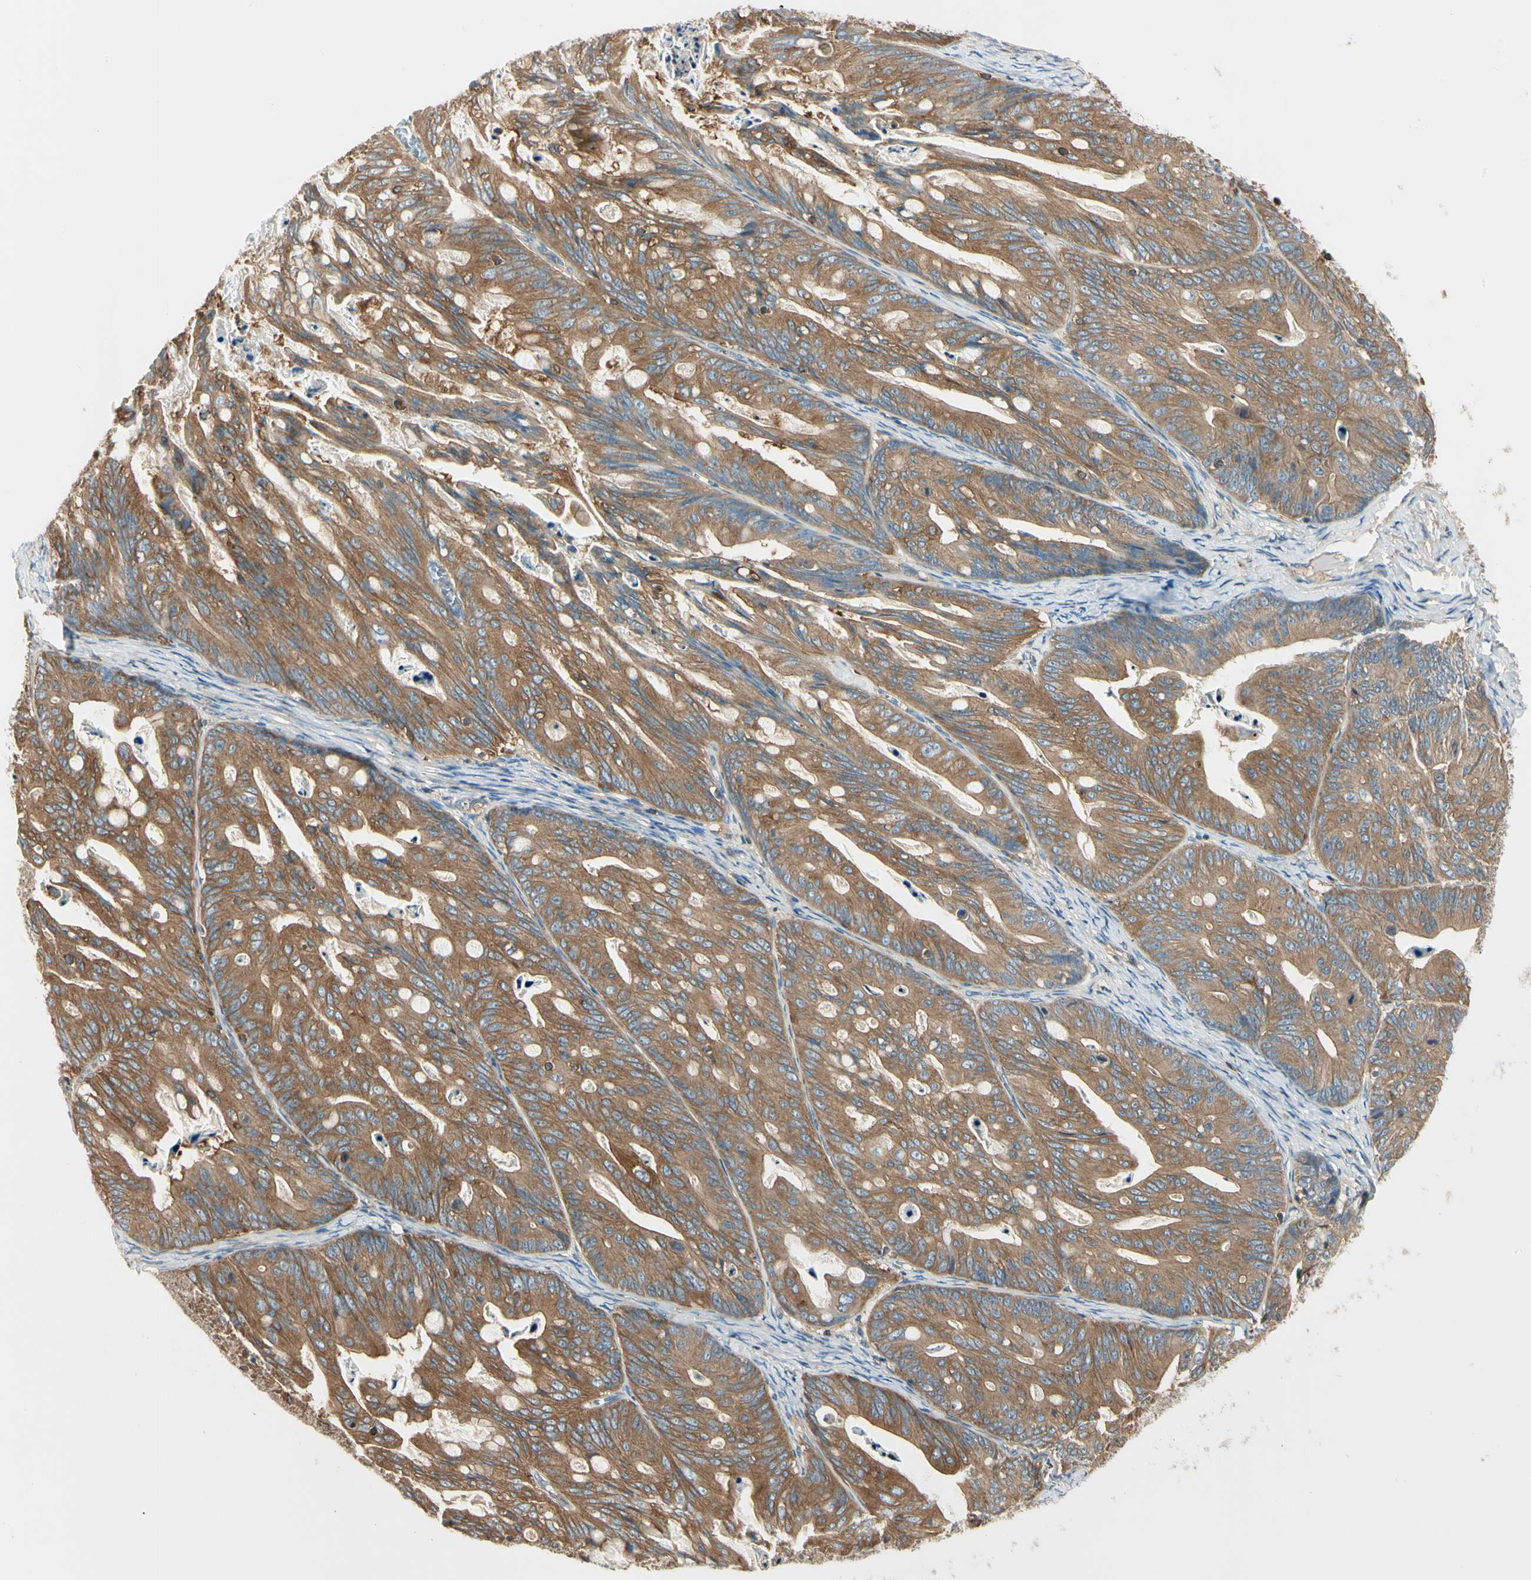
{"staining": {"intensity": "moderate", "quantity": ">75%", "location": "cytoplasmic/membranous"}, "tissue": "ovarian cancer", "cell_type": "Tumor cells", "image_type": "cancer", "snomed": [{"axis": "morphology", "description": "Cystadenocarcinoma, mucinous, NOS"}, {"axis": "topography", "description": "Ovary"}], "caption": "DAB immunohistochemical staining of human mucinous cystadenocarcinoma (ovarian) displays moderate cytoplasmic/membranous protein expression in about >75% of tumor cells.", "gene": "CAPZA2", "patient": {"sex": "female", "age": 37}}